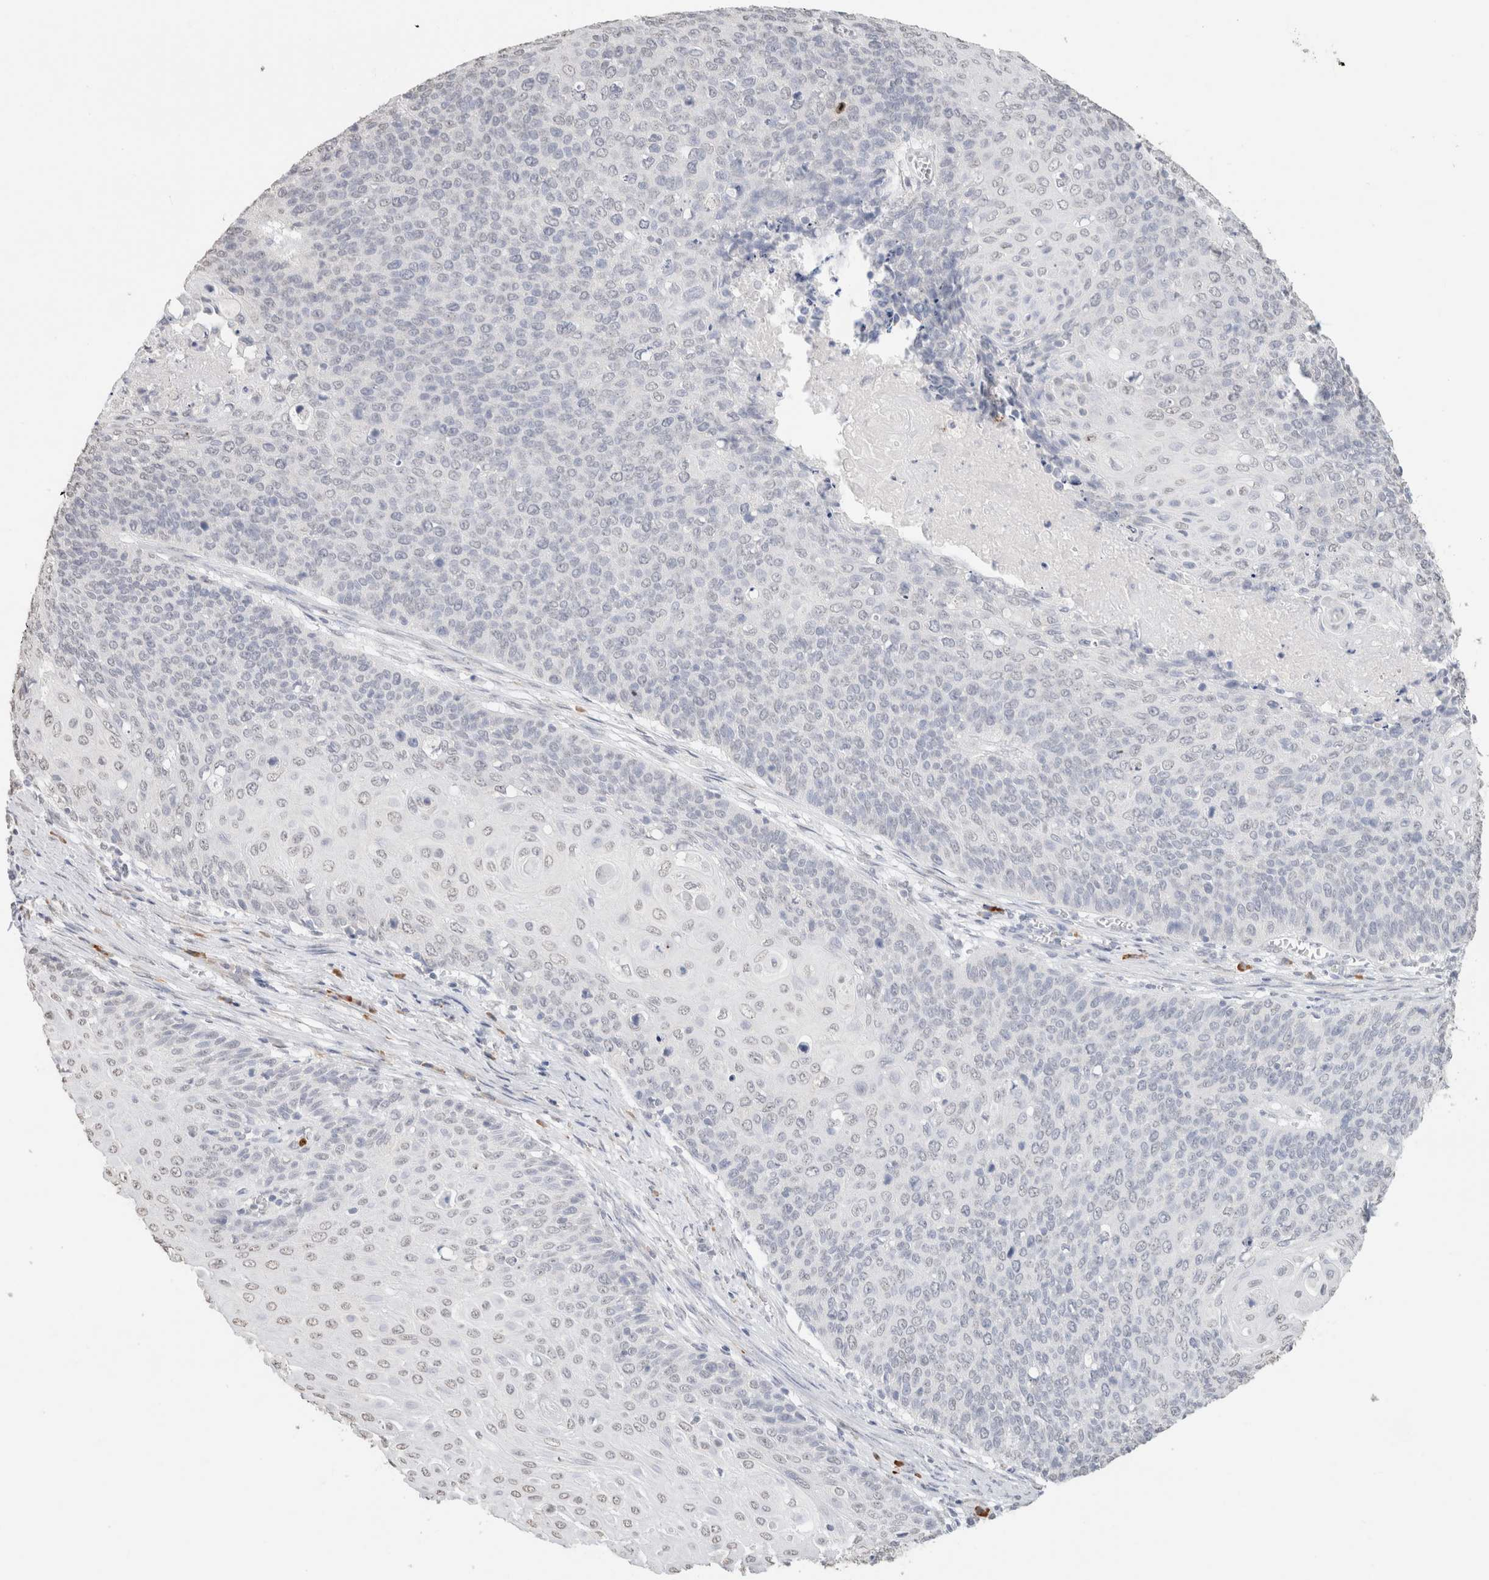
{"staining": {"intensity": "negative", "quantity": "none", "location": "none"}, "tissue": "cervical cancer", "cell_type": "Tumor cells", "image_type": "cancer", "snomed": [{"axis": "morphology", "description": "Squamous cell carcinoma, NOS"}, {"axis": "topography", "description": "Cervix"}], "caption": "IHC micrograph of neoplastic tissue: human cervical cancer stained with DAB (3,3'-diaminobenzidine) shows no significant protein positivity in tumor cells.", "gene": "CD80", "patient": {"sex": "female", "age": 39}}